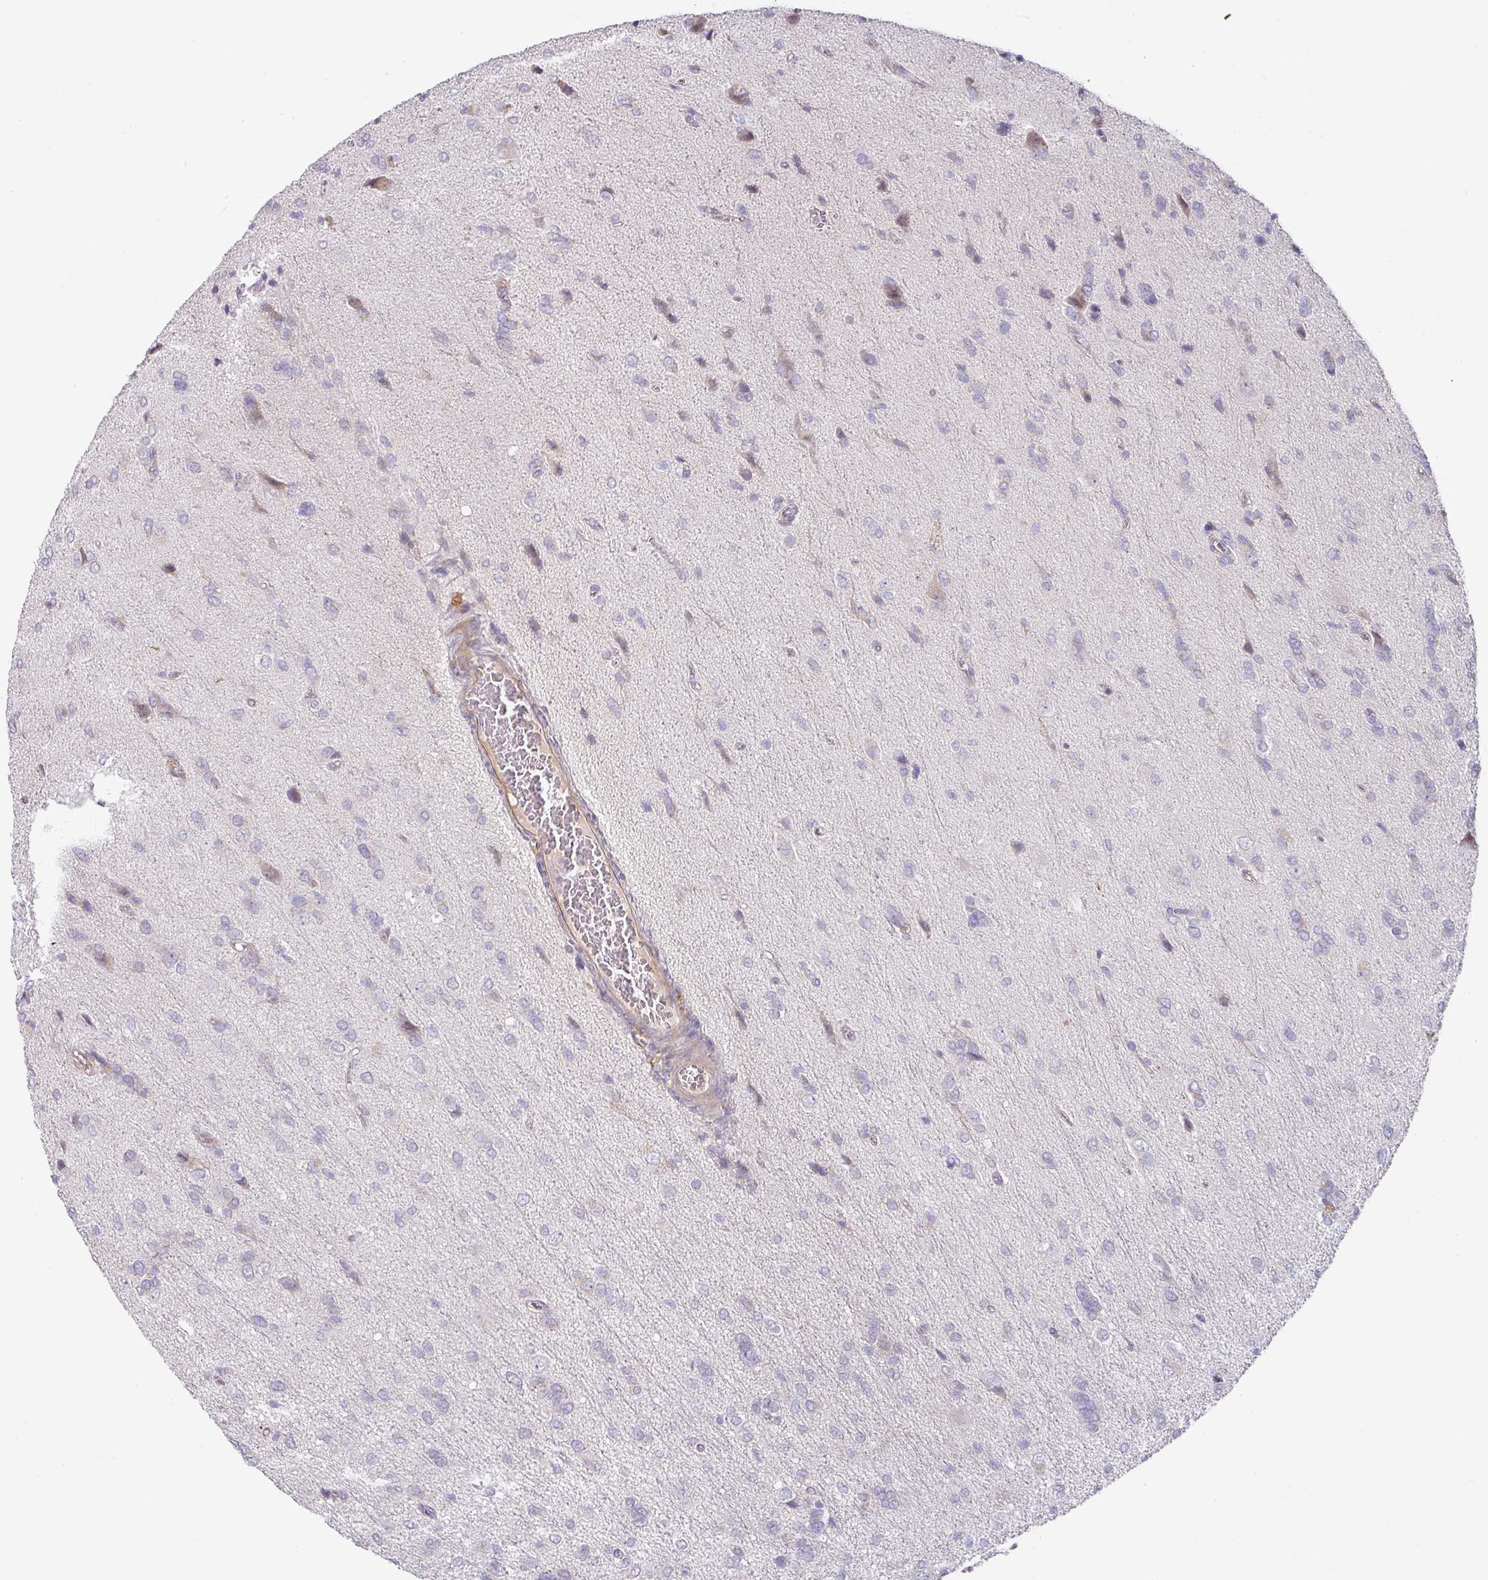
{"staining": {"intensity": "negative", "quantity": "none", "location": "none"}, "tissue": "glioma", "cell_type": "Tumor cells", "image_type": "cancer", "snomed": [{"axis": "morphology", "description": "Glioma, malignant, High grade"}, {"axis": "topography", "description": "Brain"}], "caption": "Tumor cells show no significant positivity in malignant glioma (high-grade).", "gene": "TARM1", "patient": {"sex": "female", "age": 59}}